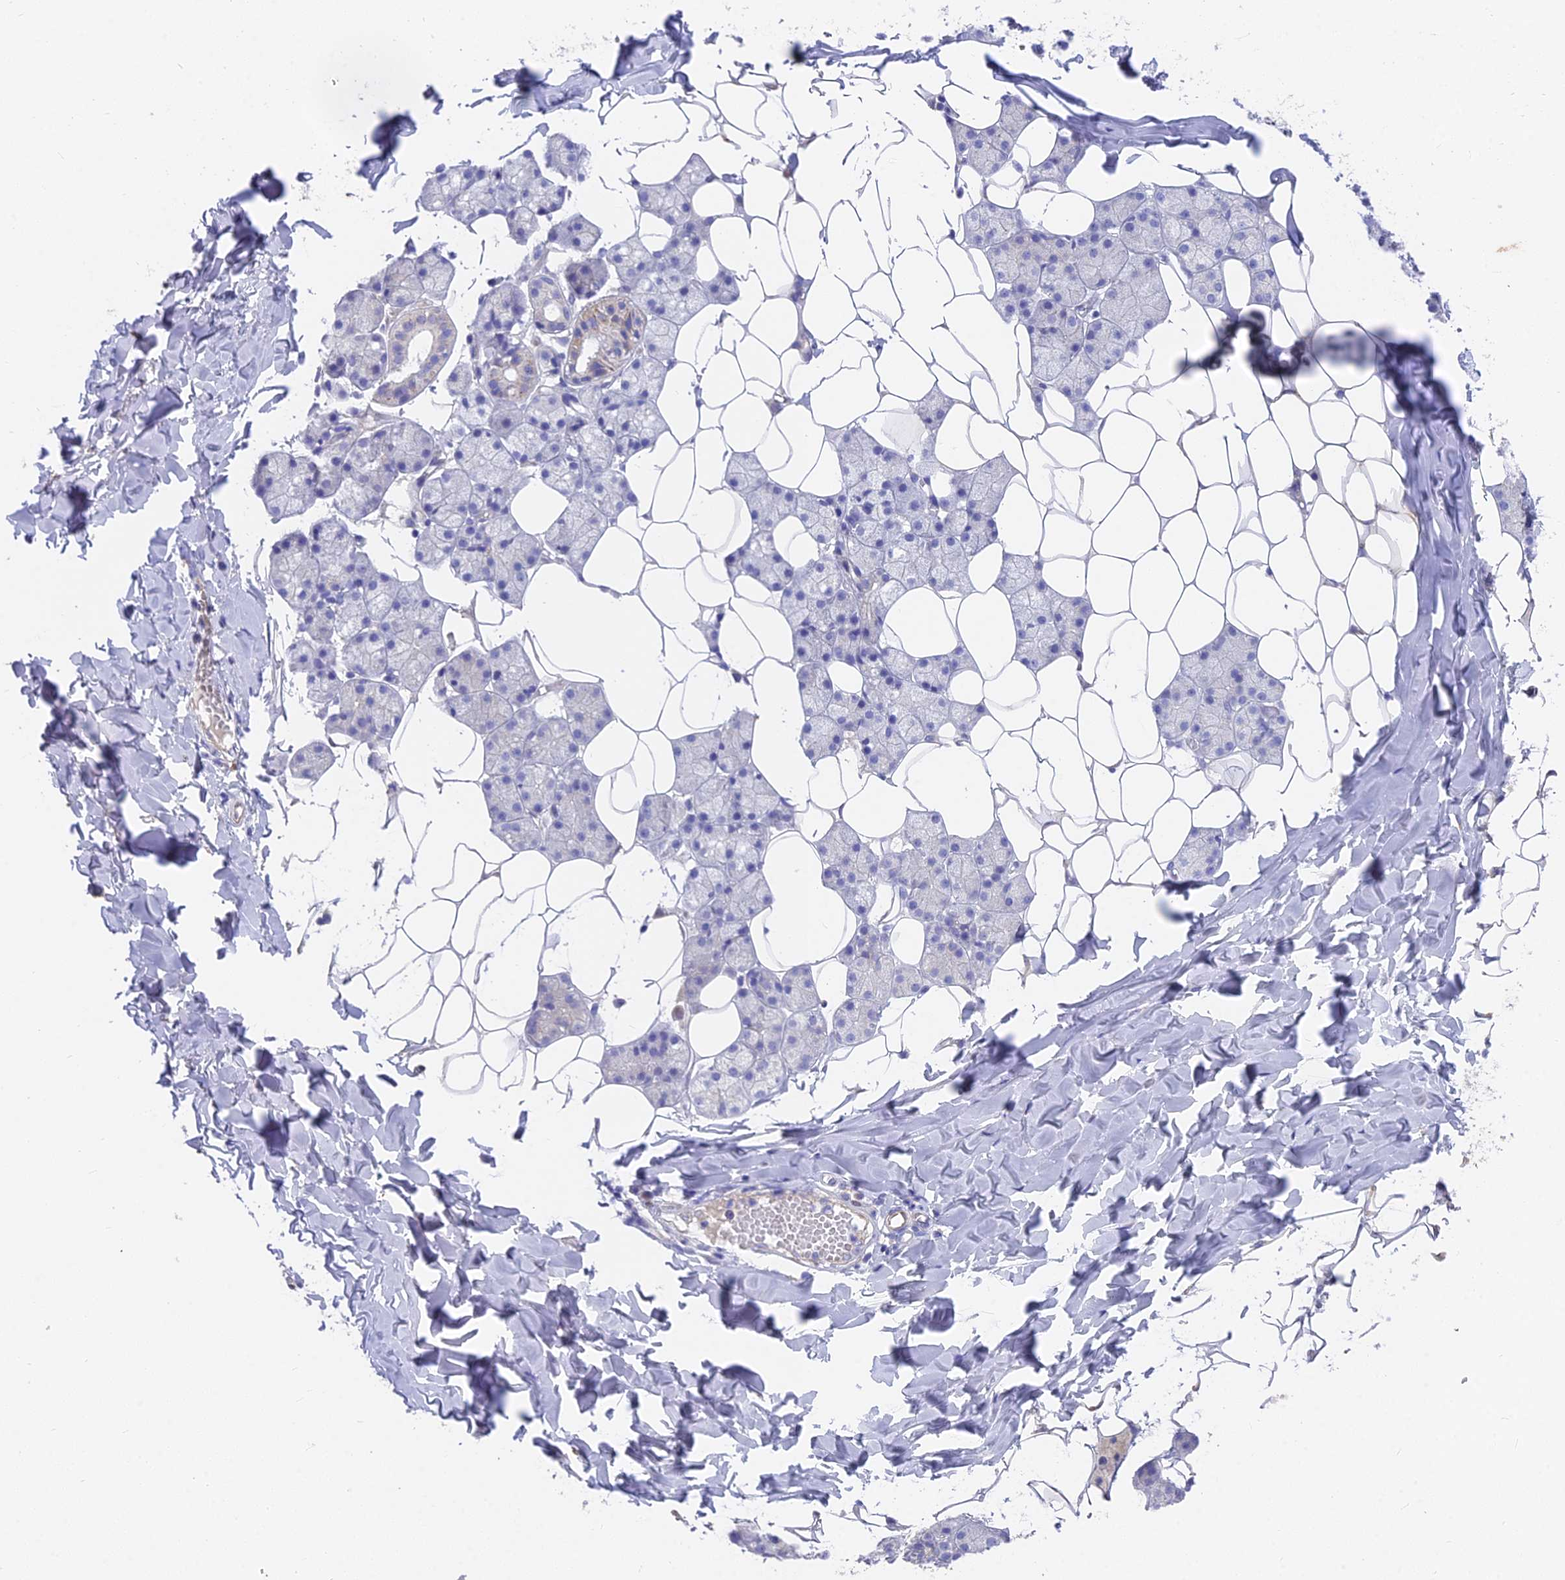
{"staining": {"intensity": "negative", "quantity": "none", "location": "none"}, "tissue": "salivary gland", "cell_type": "Glandular cells", "image_type": "normal", "snomed": [{"axis": "morphology", "description": "Normal tissue, NOS"}, {"axis": "topography", "description": "Salivary gland"}], "caption": "Glandular cells show no significant staining in unremarkable salivary gland.", "gene": "FAM168B", "patient": {"sex": "female", "age": 33}}